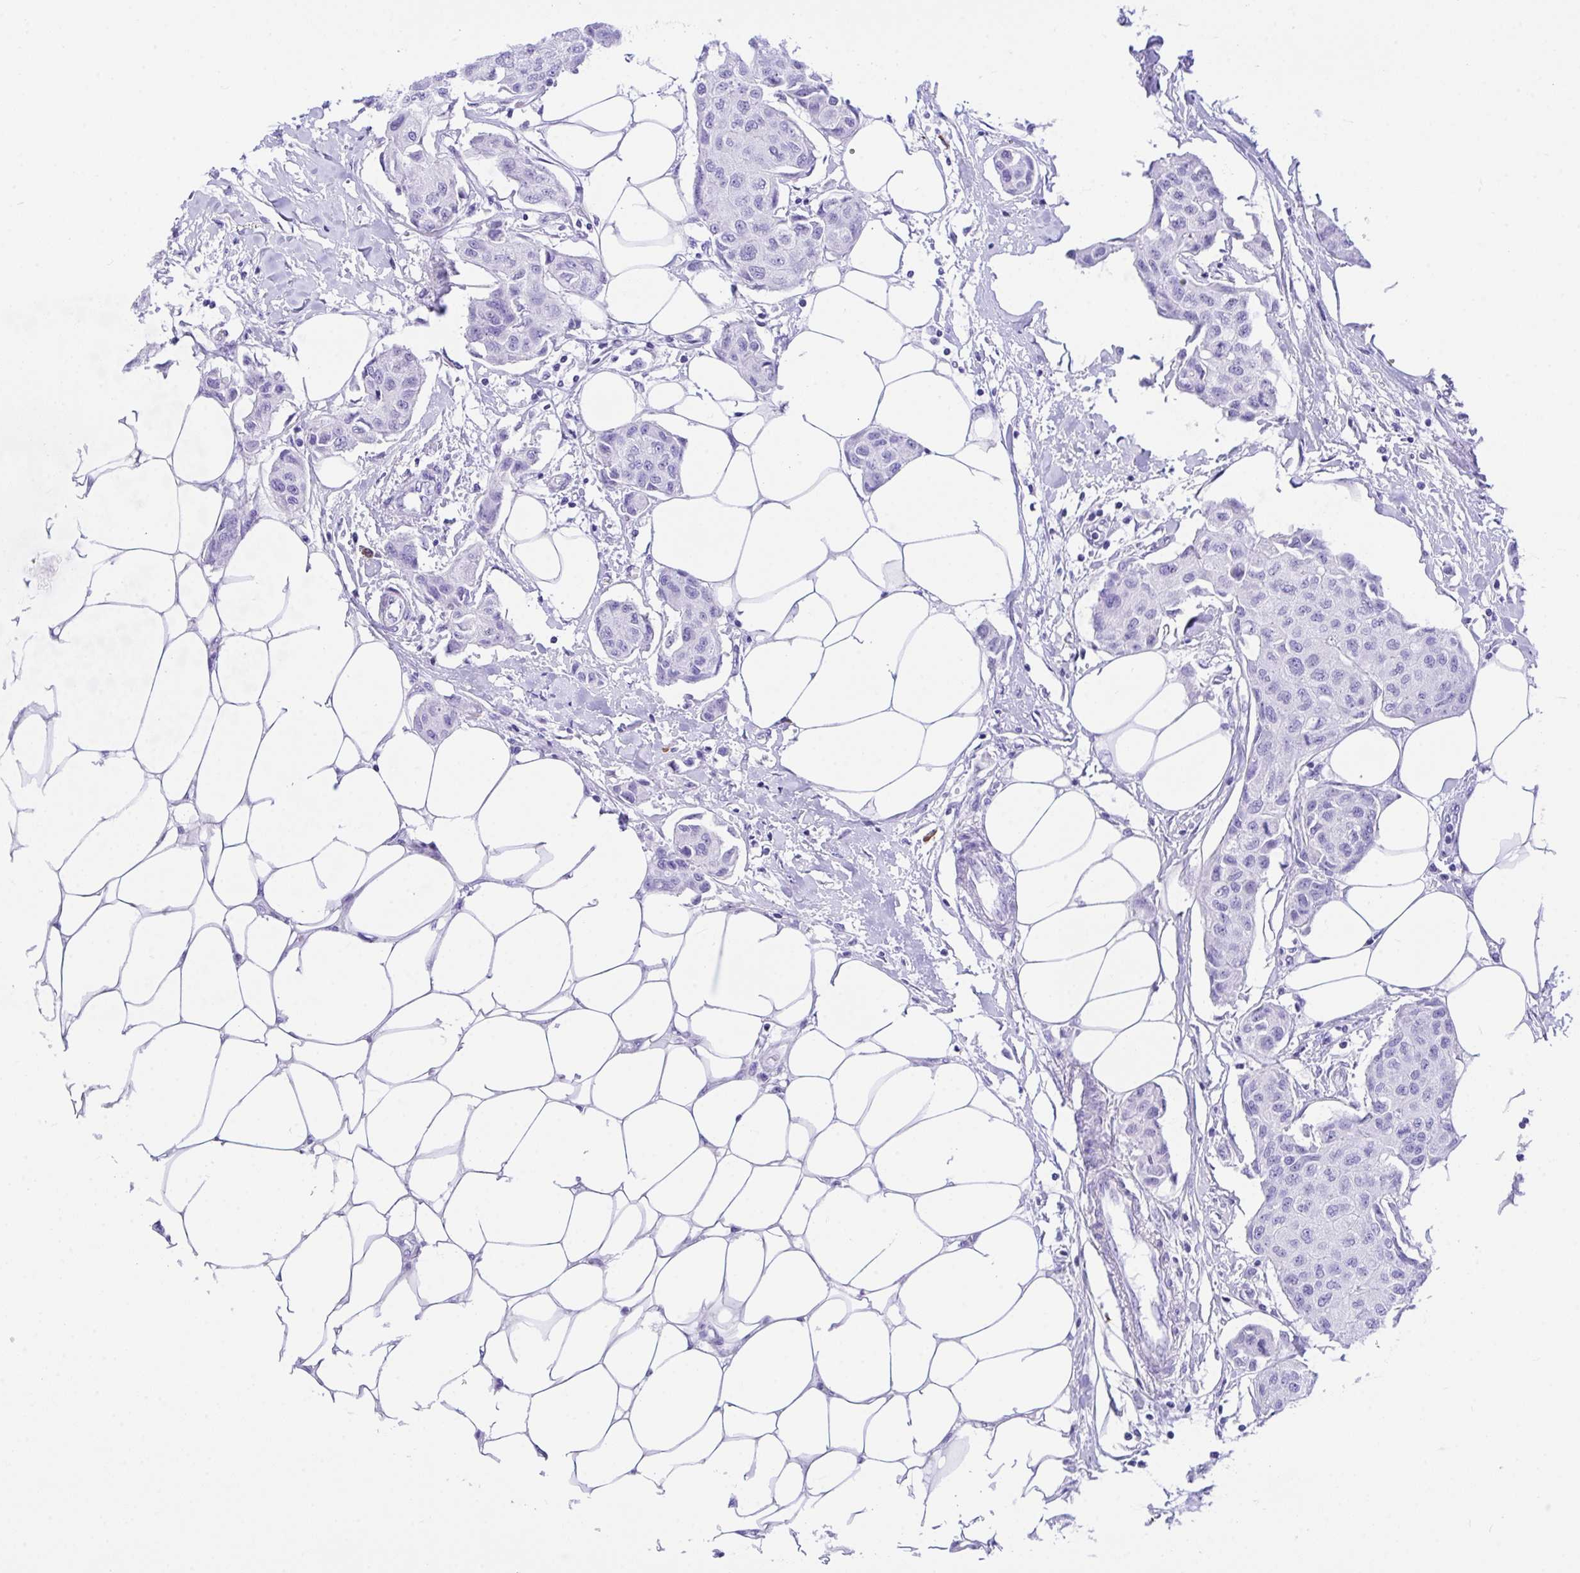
{"staining": {"intensity": "negative", "quantity": "none", "location": "none"}, "tissue": "breast cancer", "cell_type": "Tumor cells", "image_type": "cancer", "snomed": [{"axis": "morphology", "description": "Duct carcinoma"}, {"axis": "topography", "description": "Breast"}, {"axis": "topography", "description": "Lymph node"}], "caption": "There is no significant positivity in tumor cells of breast cancer (infiltrating ductal carcinoma).", "gene": "BEST4", "patient": {"sex": "female", "age": 80}}